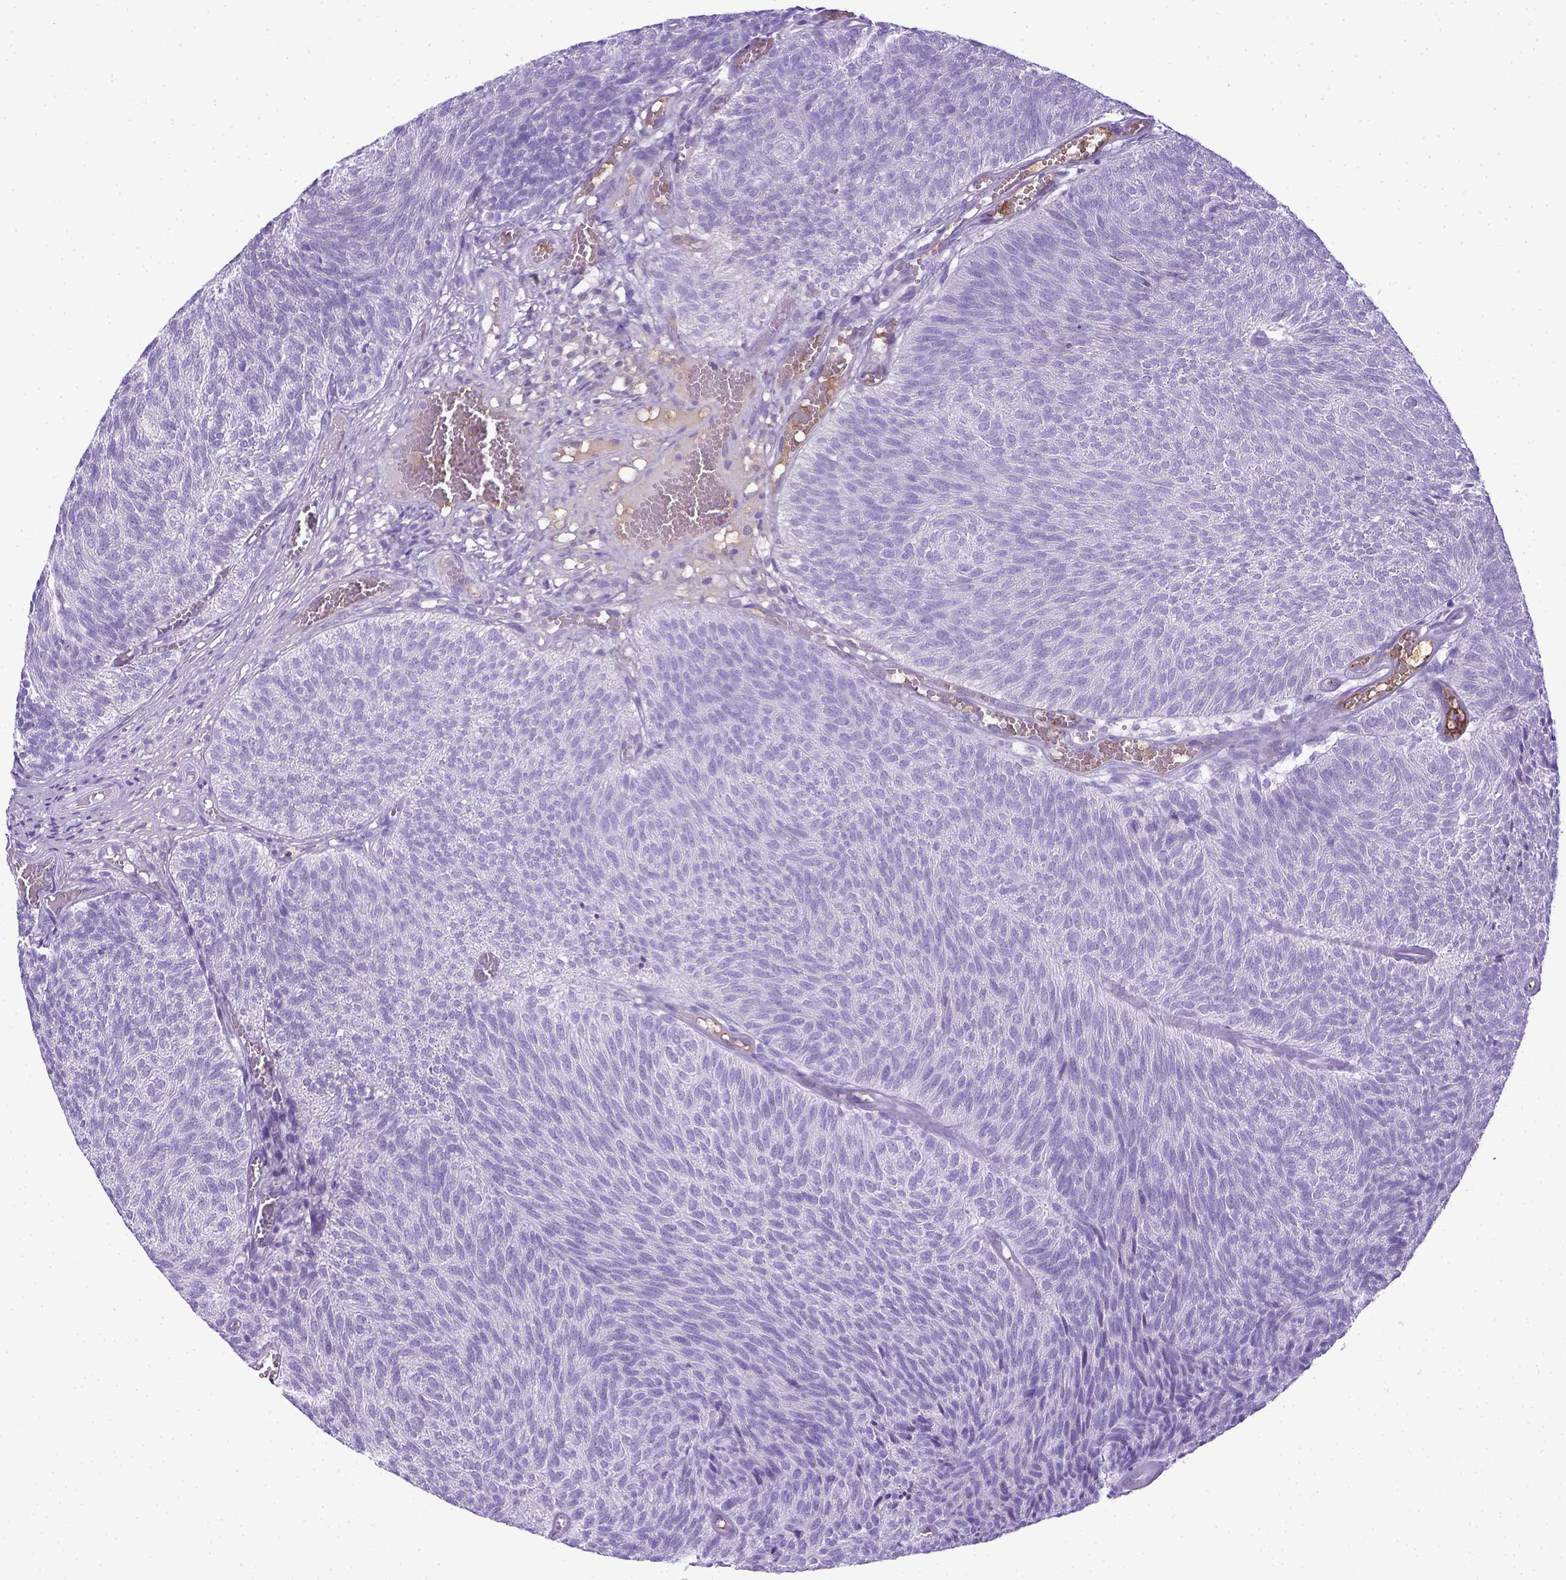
{"staining": {"intensity": "negative", "quantity": "none", "location": "none"}, "tissue": "urothelial cancer", "cell_type": "Tumor cells", "image_type": "cancer", "snomed": [{"axis": "morphology", "description": "Urothelial carcinoma, Low grade"}, {"axis": "topography", "description": "Urinary bladder"}], "caption": "Tumor cells are negative for brown protein staining in urothelial carcinoma (low-grade). Nuclei are stained in blue.", "gene": "ITIH4", "patient": {"sex": "male", "age": 77}}